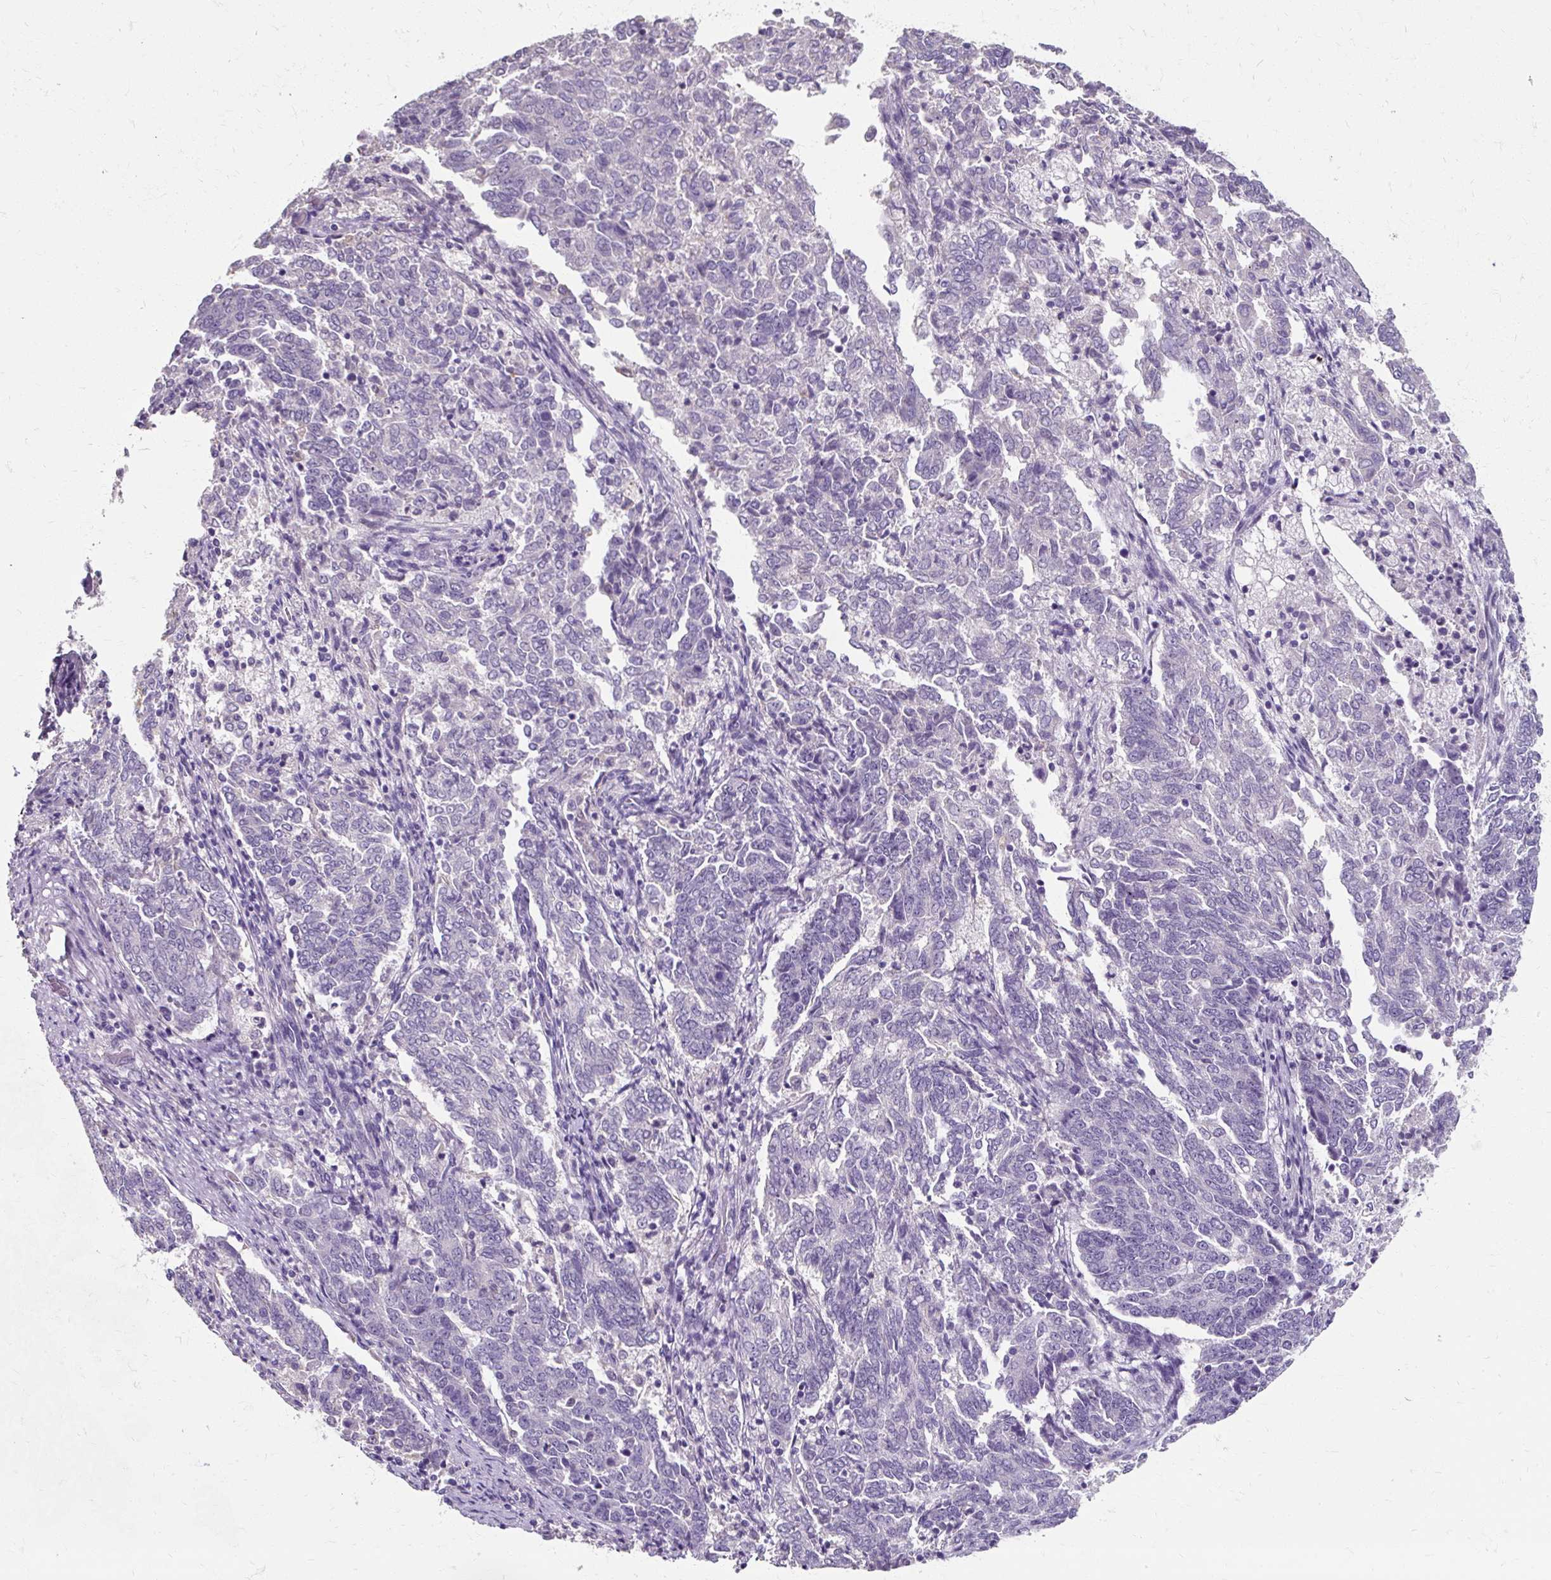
{"staining": {"intensity": "negative", "quantity": "none", "location": "none"}, "tissue": "endometrial cancer", "cell_type": "Tumor cells", "image_type": "cancer", "snomed": [{"axis": "morphology", "description": "Adenocarcinoma, NOS"}, {"axis": "topography", "description": "Endometrium"}], "caption": "This is an immunohistochemistry (IHC) histopathology image of adenocarcinoma (endometrial). There is no expression in tumor cells.", "gene": "KLHL24", "patient": {"sex": "female", "age": 80}}